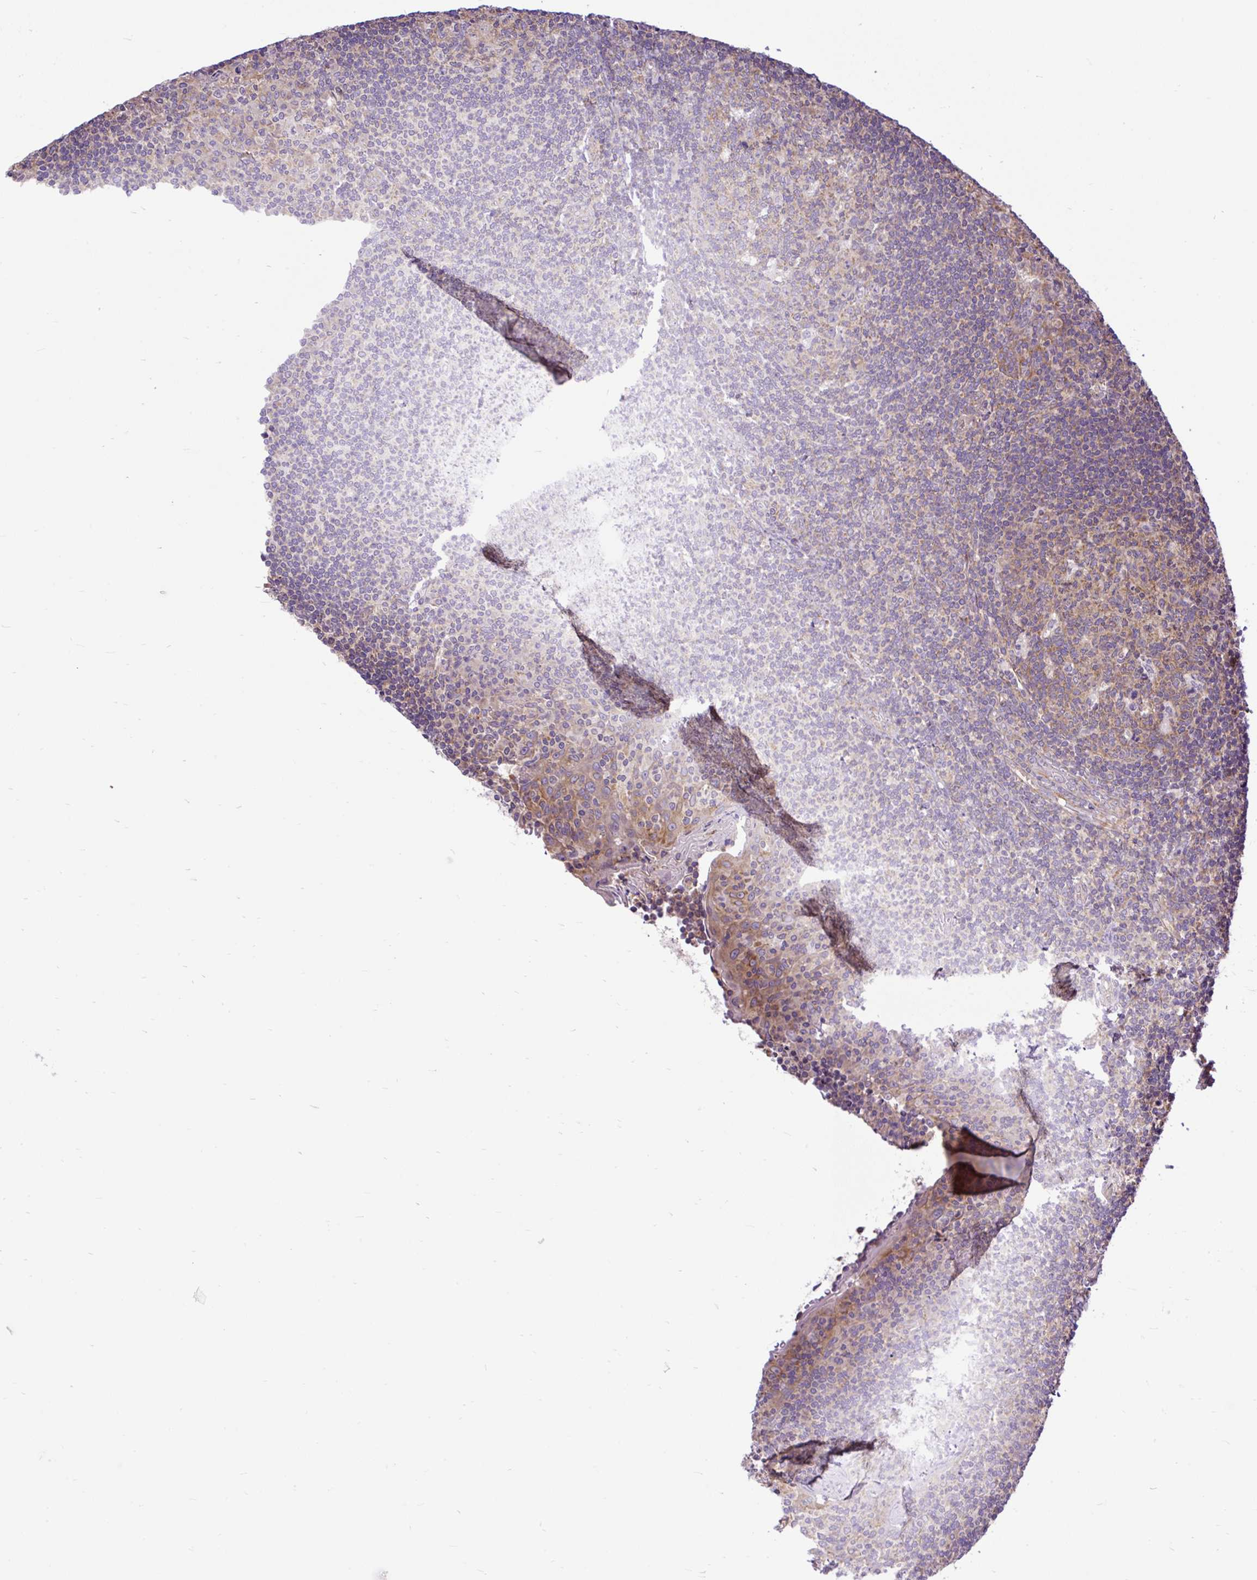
{"staining": {"intensity": "moderate", "quantity": "25%-75%", "location": "cytoplasmic/membranous"}, "tissue": "tonsil", "cell_type": "Germinal center cells", "image_type": "normal", "snomed": [{"axis": "morphology", "description": "Normal tissue, NOS"}, {"axis": "topography", "description": "Tonsil"}], "caption": "Germinal center cells exhibit medium levels of moderate cytoplasmic/membranous positivity in about 25%-75% of cells in normal tonsil.", "gene": "TRIM17", "patient": {"sex": "male", "age": 17}}